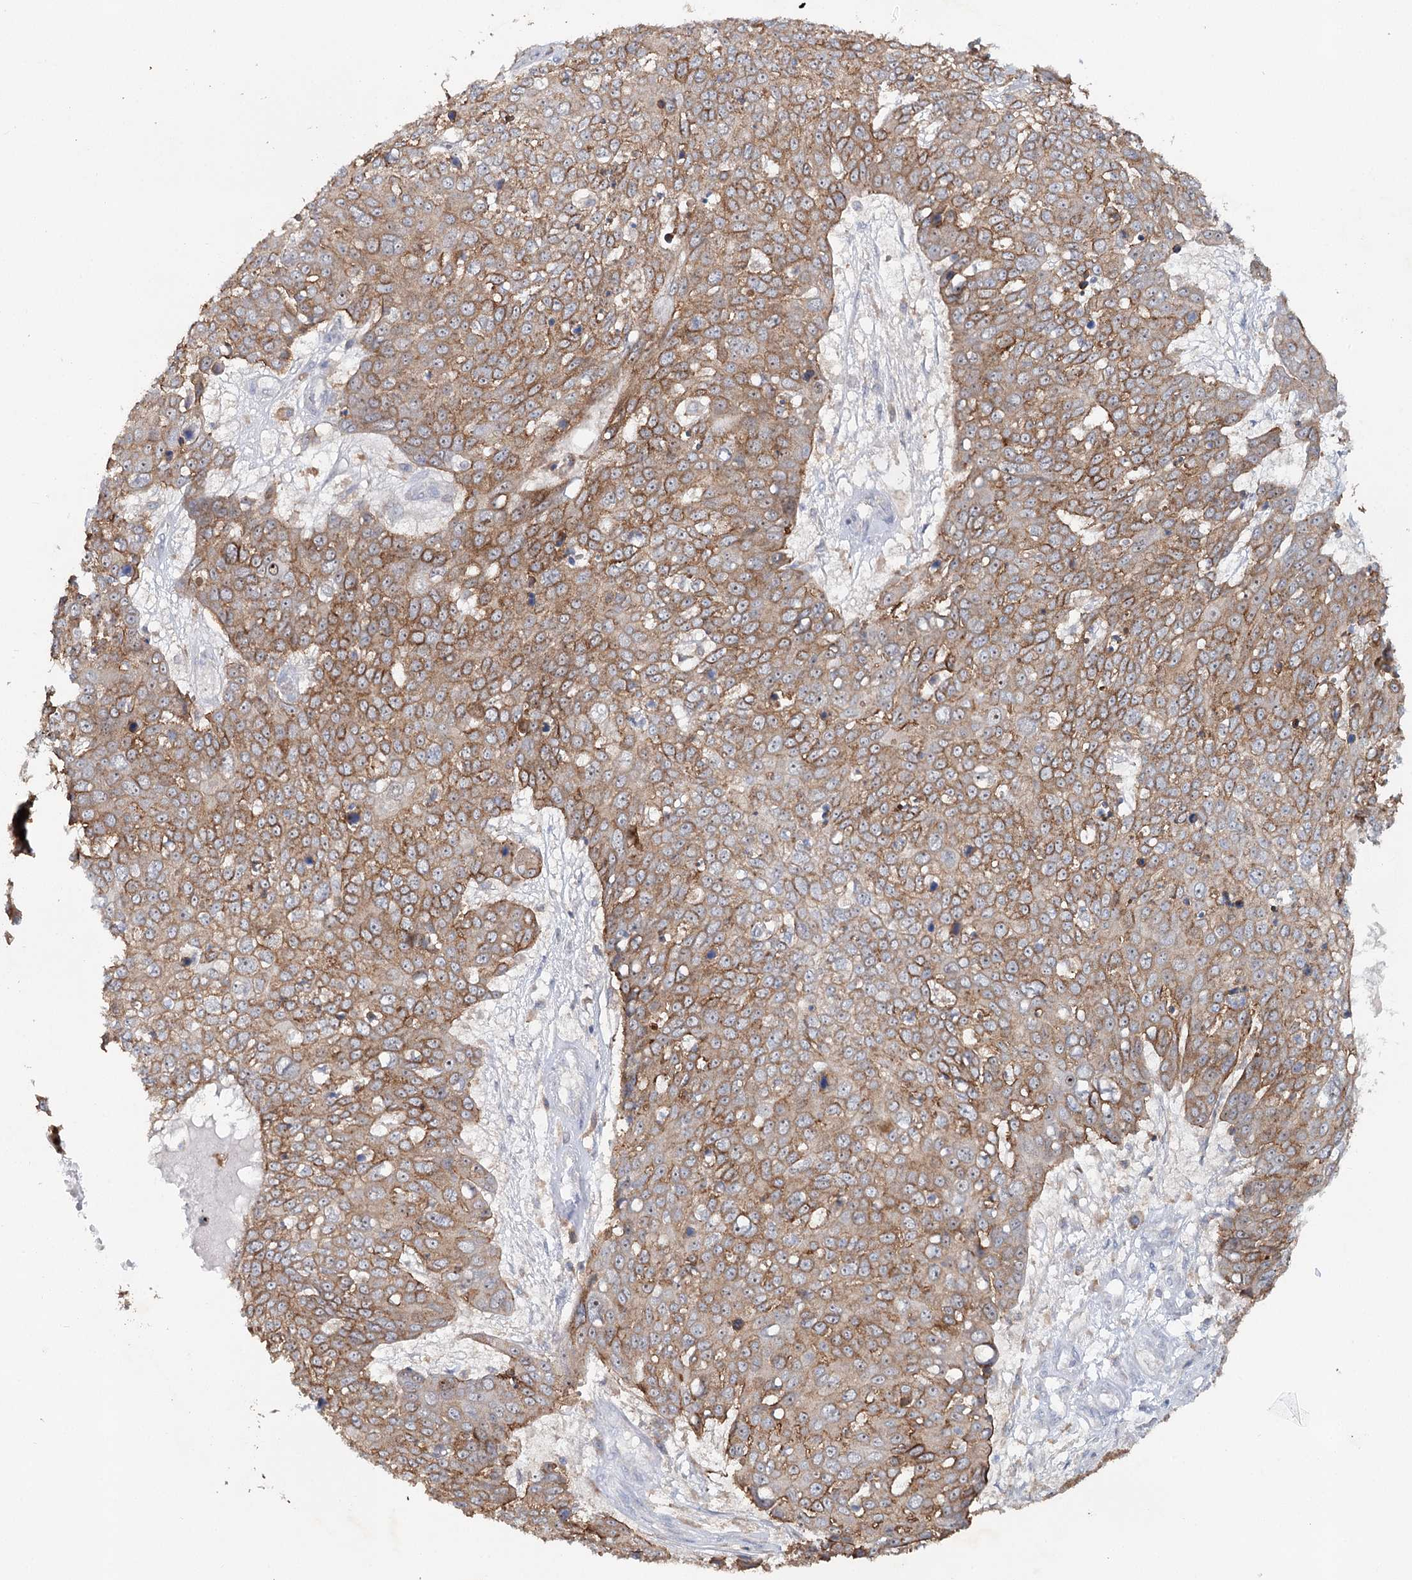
{"staining": {"intensity": "moderate", "quantity": ">75%", "location": "cytoplasmic/membranous"}, "tissue": "skin cancer", "cell_type": "Tumor cells", "image_type": "cancer", "snomed": [{"axis": "morphology", "description": "Squamous cell carcinoma, NOS"}, {"axis": "topography", "description": "Skin"}], "caption": "Tumor cells show moderate cytoplasmic/membranous positivity in approximately >75% of cells in skin squamous cell carcinoma.", "gene": "ALDH3B1", "patient": {"sex": "male", "age": 71}}